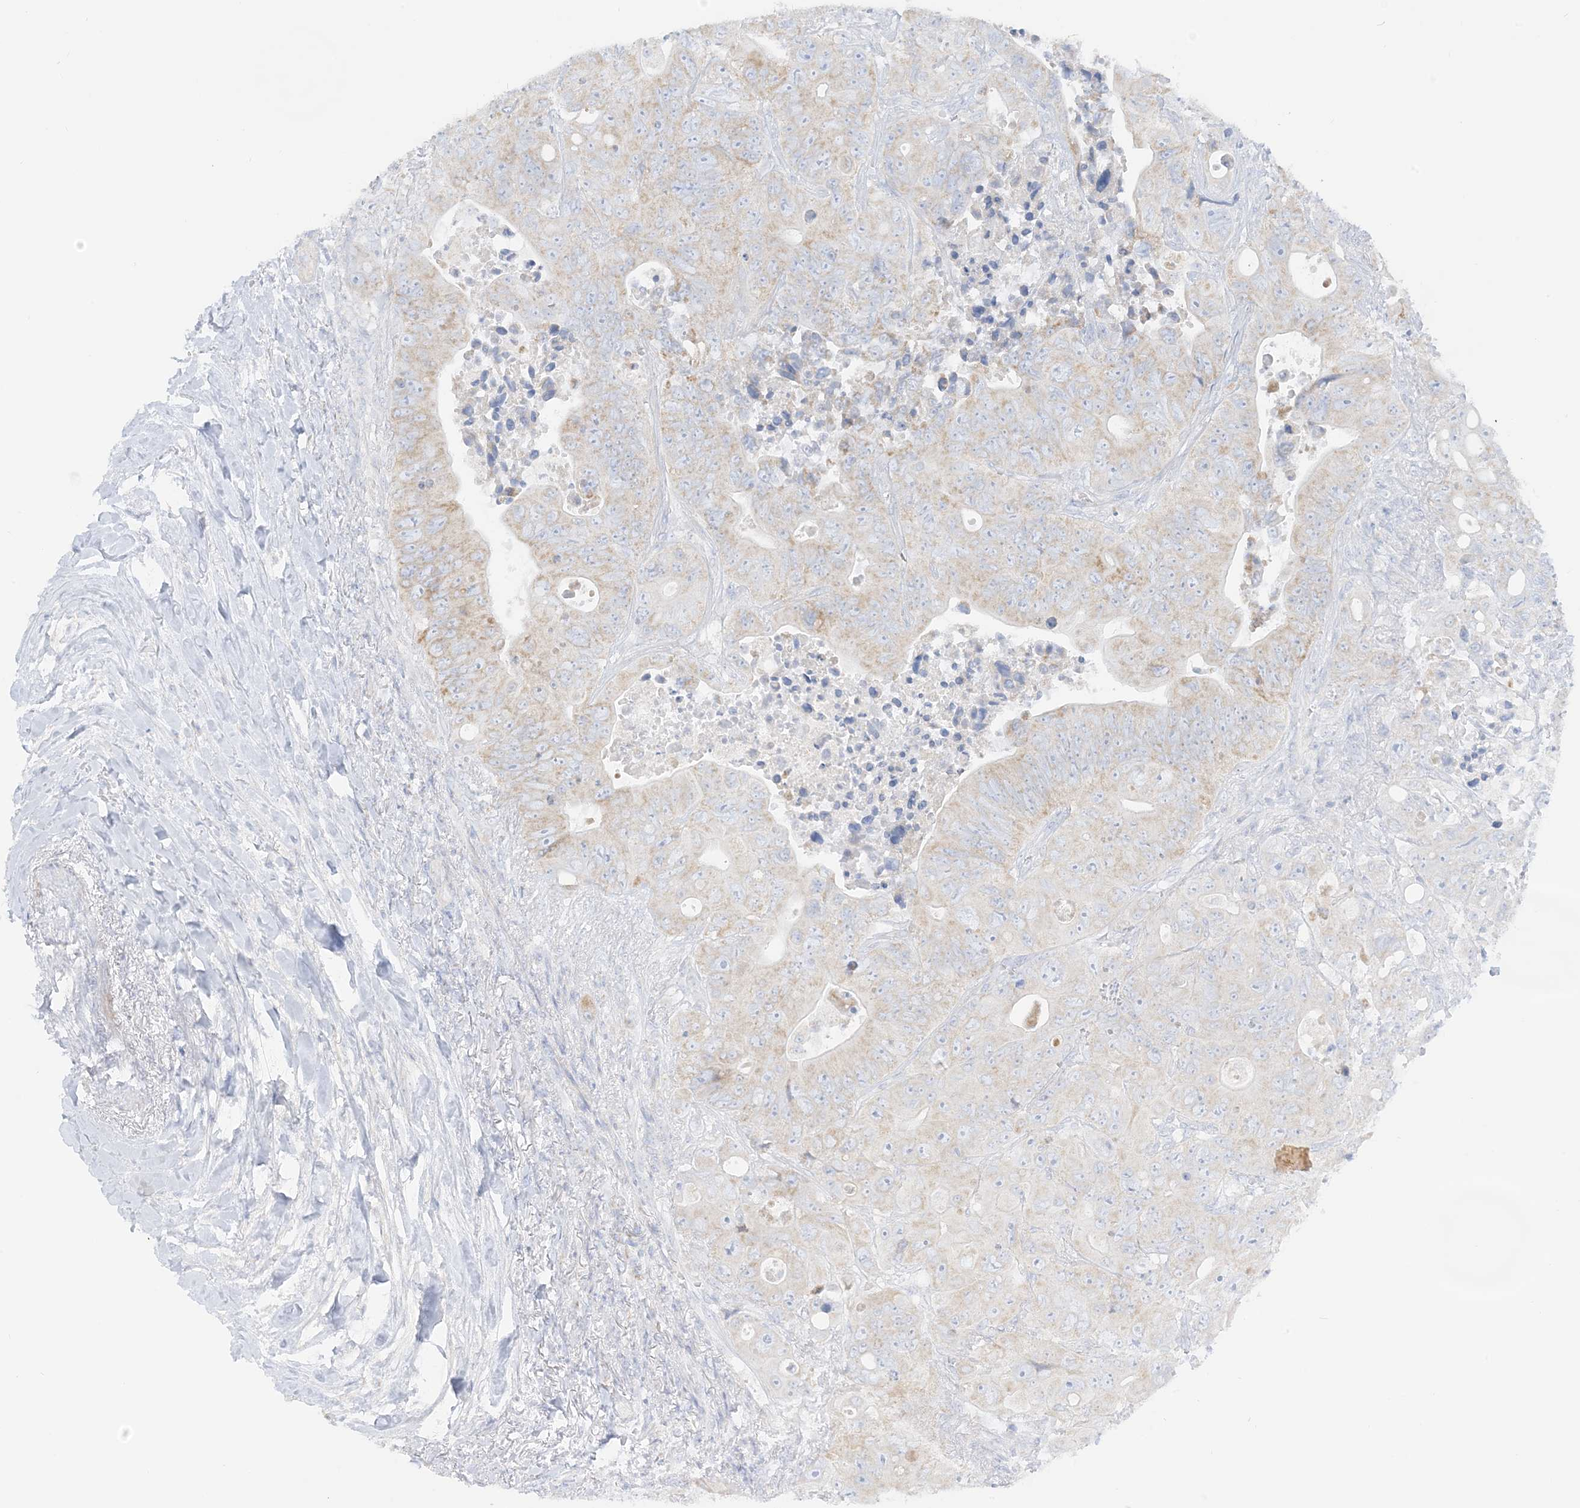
{"staining": {"intensity": "weak", "quantity": "<25%", "location": "cytoplasmic/membranous"}, "tissue": "colorectal cancer", "cell_type": "Tumor cells", "image_type": "cancer", "snomed": [{"axis": "morphology", "description": "Adenocarcinoma, NOS"}, {"axis": "topography", "description": "Colon"}], "caption": "Tumor cells show no significant positivity in colorectal cancer (adenocarcinoma). (Stains: DAB immunohistochemistry (IHC) with hematoxylin counter stain, Microscopy: brightfield microscopy at high magnification).", "gene": "SLC26A3", "patient": {"sex": "female", "age": 46}}